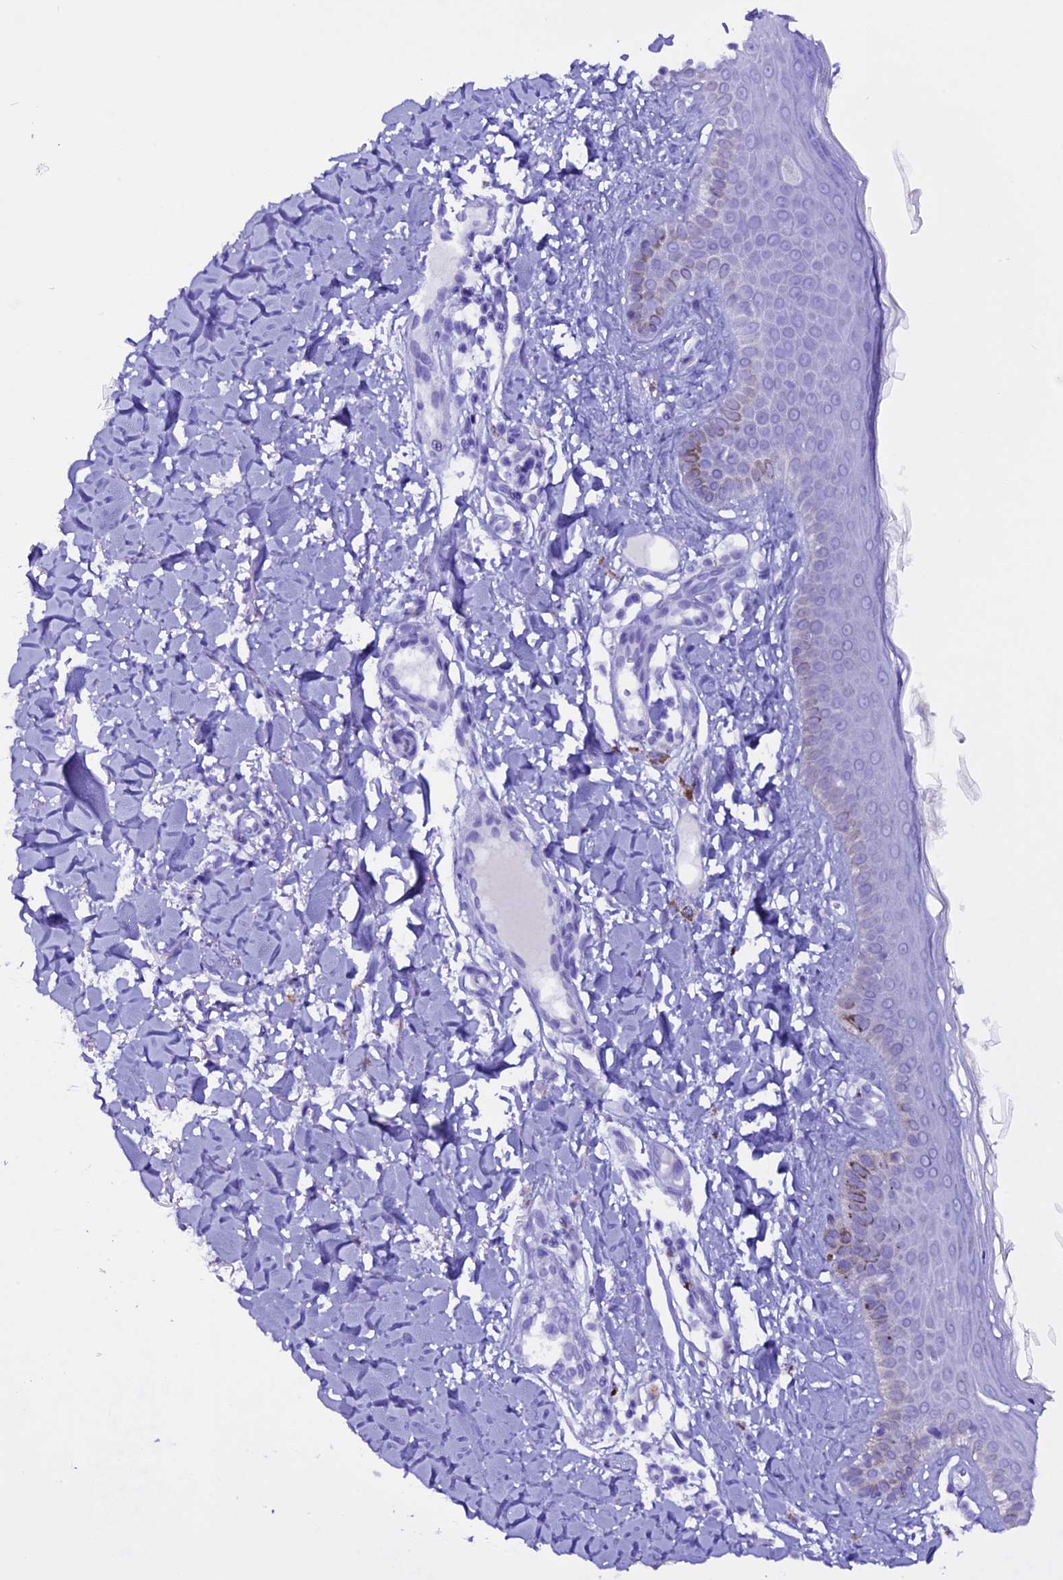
{"staining": {"intensity": "negative", "quantity": "none", "location": "none"}, "tissue": "skin", "cell_type": "Fibroblasts", "image_type": "normal", "snomed": [{"axis": "morphology", "description": "Normal tissue, NOS"}, {"axis": "topography", "description": "Skin"}], "caption": "Immunohistochemistry (IHC) of benign skin exhibits no expression in fibroblasts. Brightfield microscopy of immunohistochemistry (IHC) stained with DAB (brown) and hematoxylin (blue), captured at high magnification.", "gene": "XKR7", "patient": {"sex": "male", "age": 52}}